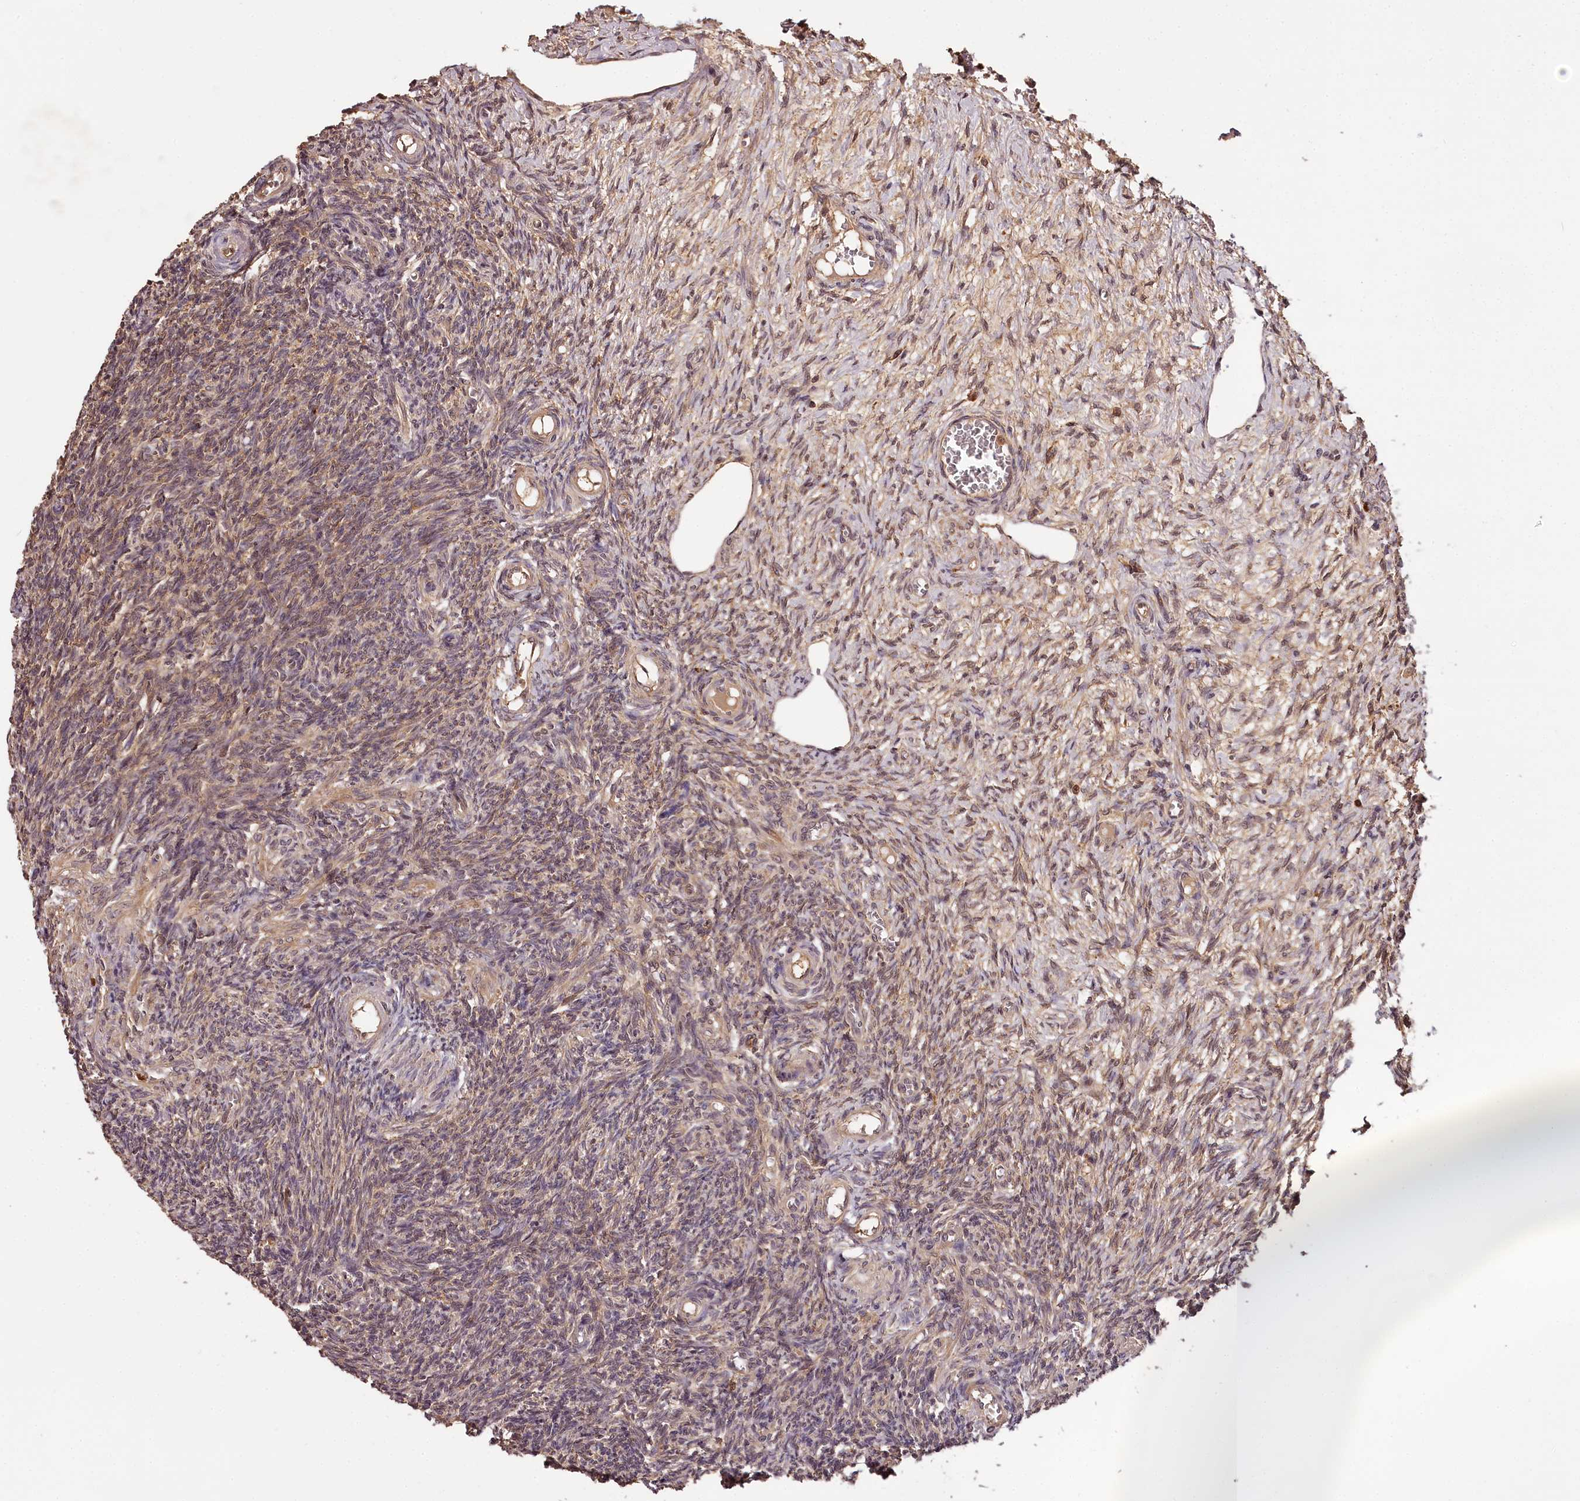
{"staining": {"intensity": "weak", "quantity": "25%-75%", "location": "cytoplasmic/membranous"}, "tissue": "ovary", "cell_type": "Ovarian stroma cells", "image_type": "normal", "snomed": [{"axis": "morphology", "description": "Normal tissue, NOS"}, {"axis": "topography", "description": "Ovary"}], "caption": "Protein analysis of unremarkable ovary reveals weak cytoplasmic/membranous positivity in about 25%-75% of ovarian stroma cells.", "gene": "TTC12", "patient": {"sex": "female", "age": 27}}